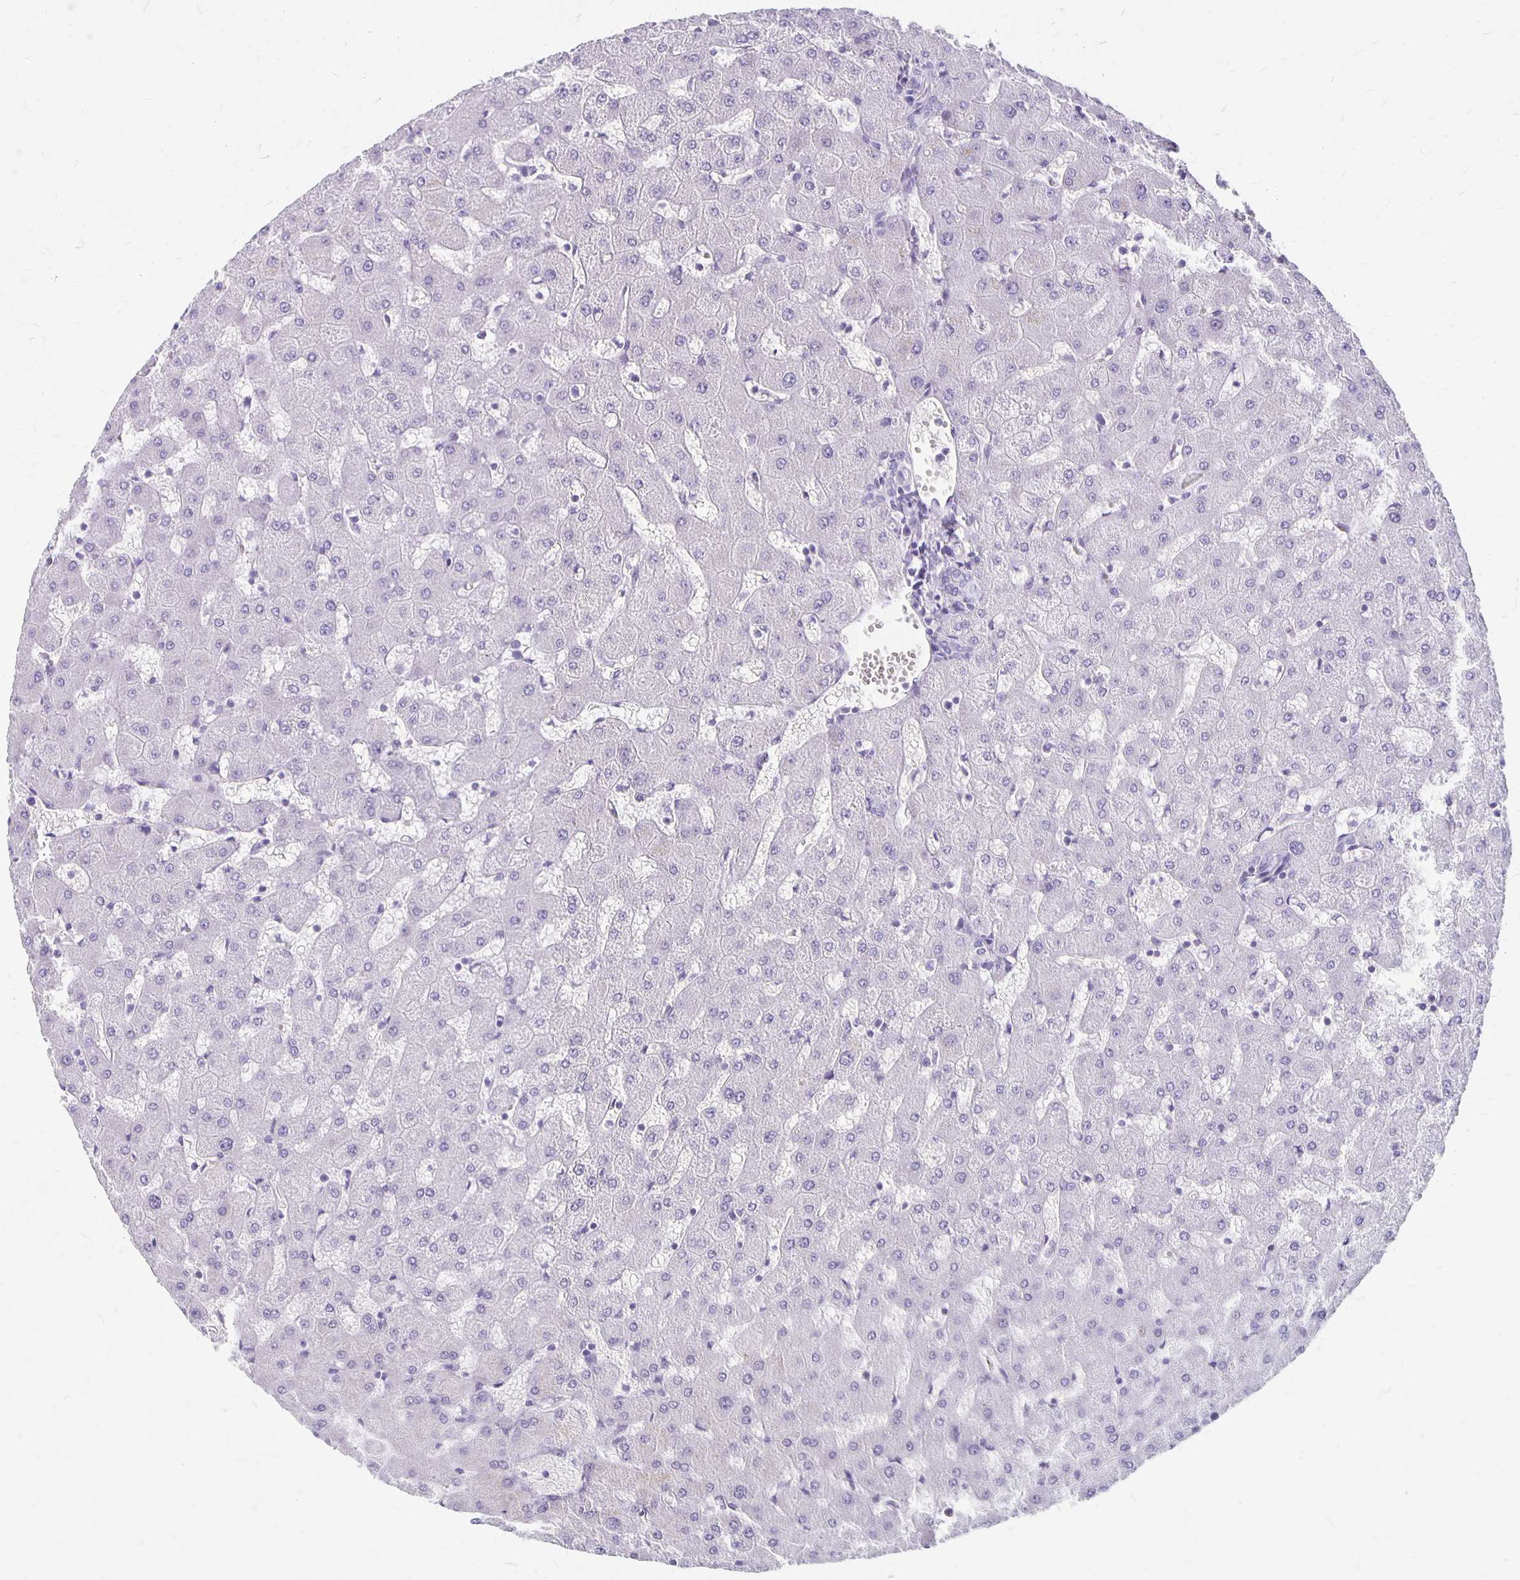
{"staining": {"intensity": "negative", "quantity": "none", "location": "none"}, "tissue": "liver", "cell_type": "Cholangiocytes", "image_type": "normal", "snomed": [{"axis": "morphology", "description": "Normal tissue, NOS"}, {"axis": "topography", "description": "Liver"}], "caption": "IHC histopathology image of unremarkable human liver stained for a protein (brown), which shows no expression in cholangiocytes.", "gene": "MAGEC2", "patient": {"sex": "female", "age": 63}}